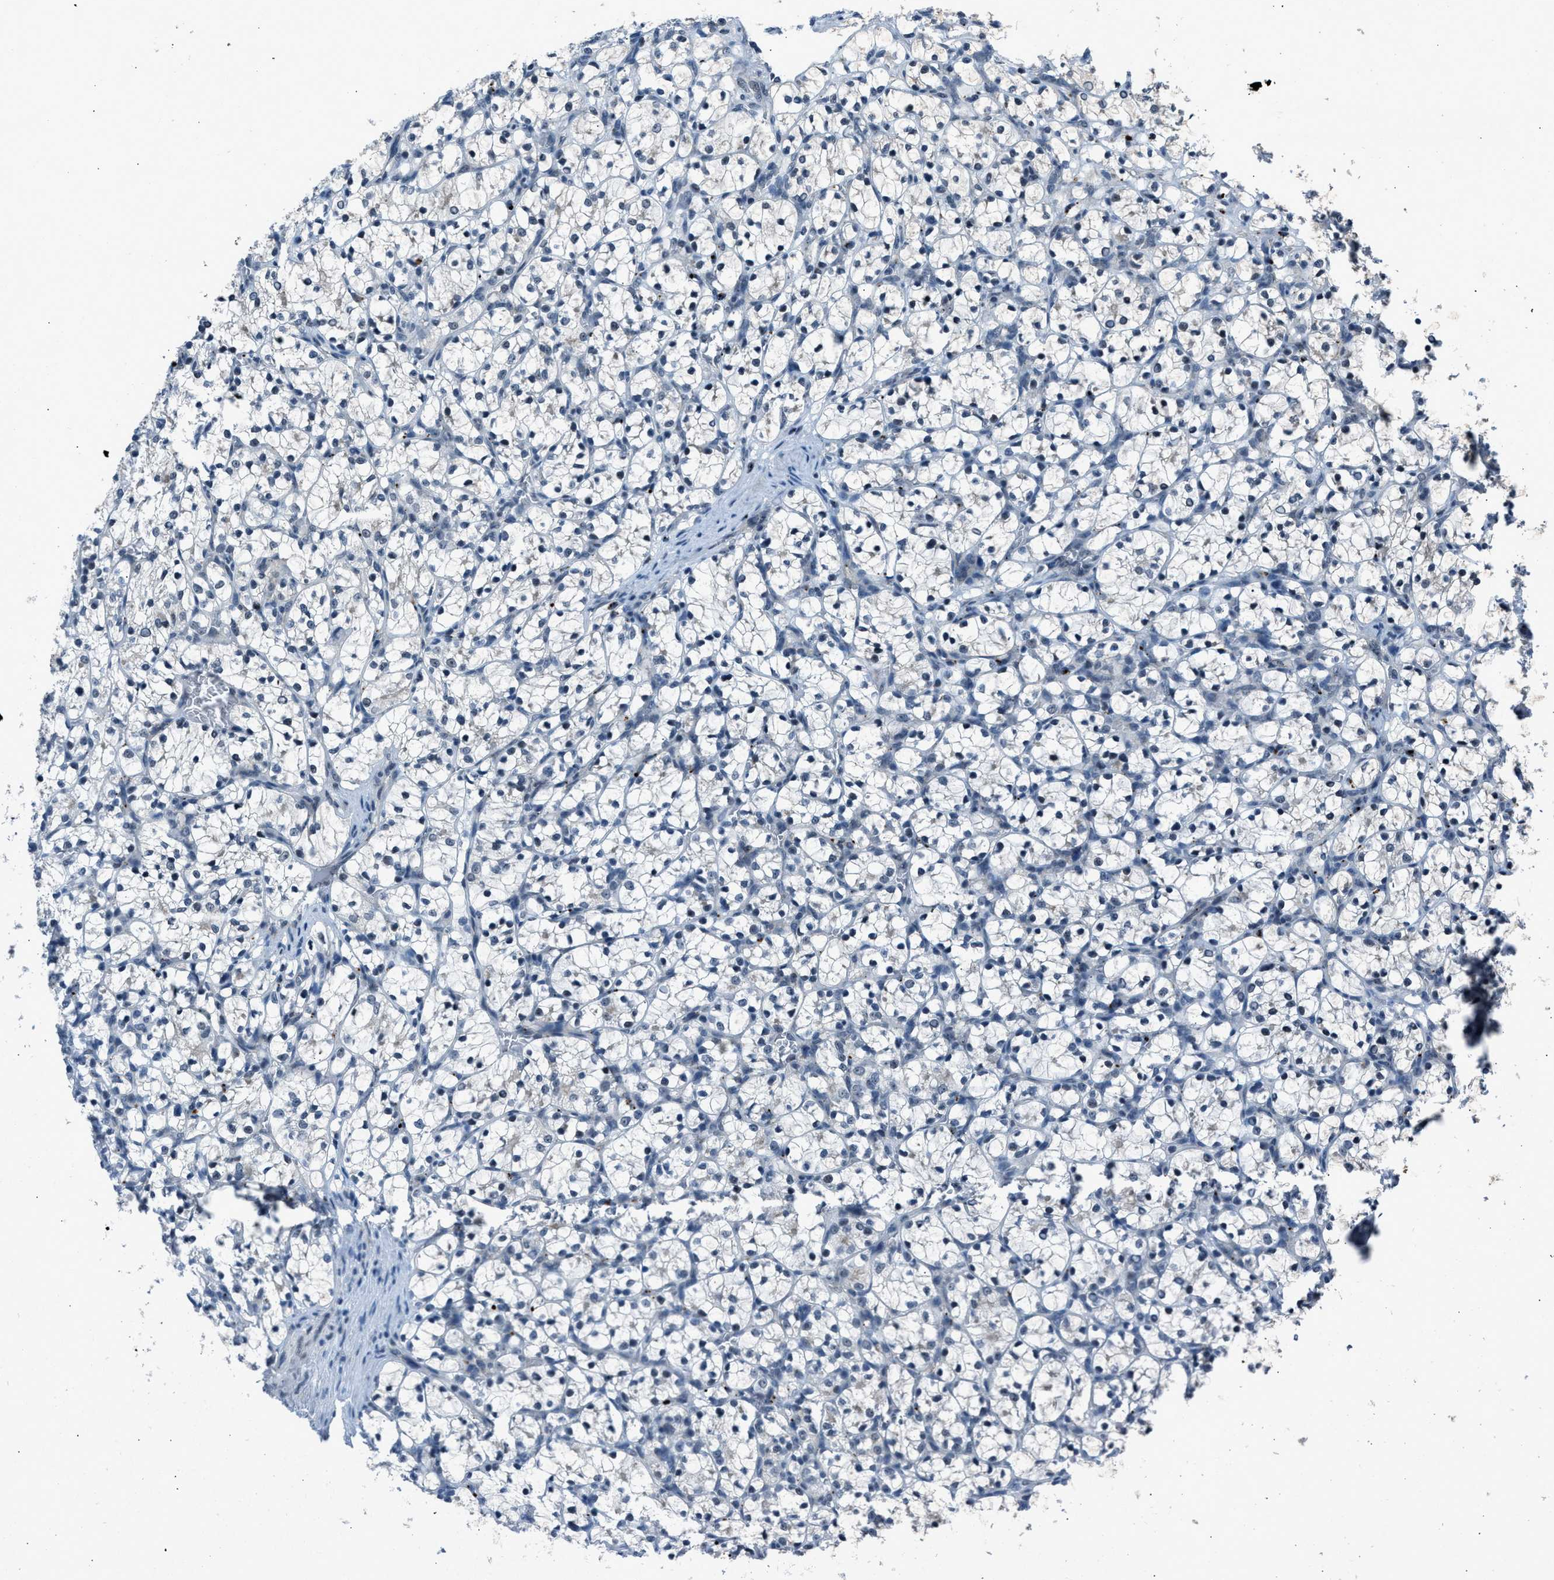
{"staining": {"intensity": "negative", "quantity": "none", "location": "none"}, "tissue": "renal cancer", "cell_type": "Tumor cells", "image_type": "cancer", "snomed": [{"axis": "morphology", "description": "Adenocarcinoma, NOS"}, {"axis": "topography", "description": "Kidney"}], "caption": "Immunohistochemistry of human renal cancer (adenocarcinoma) displays no positivity in tumor cells.", "gene": "ADCY1", "patient": {"sex": "female", "age": 69}}